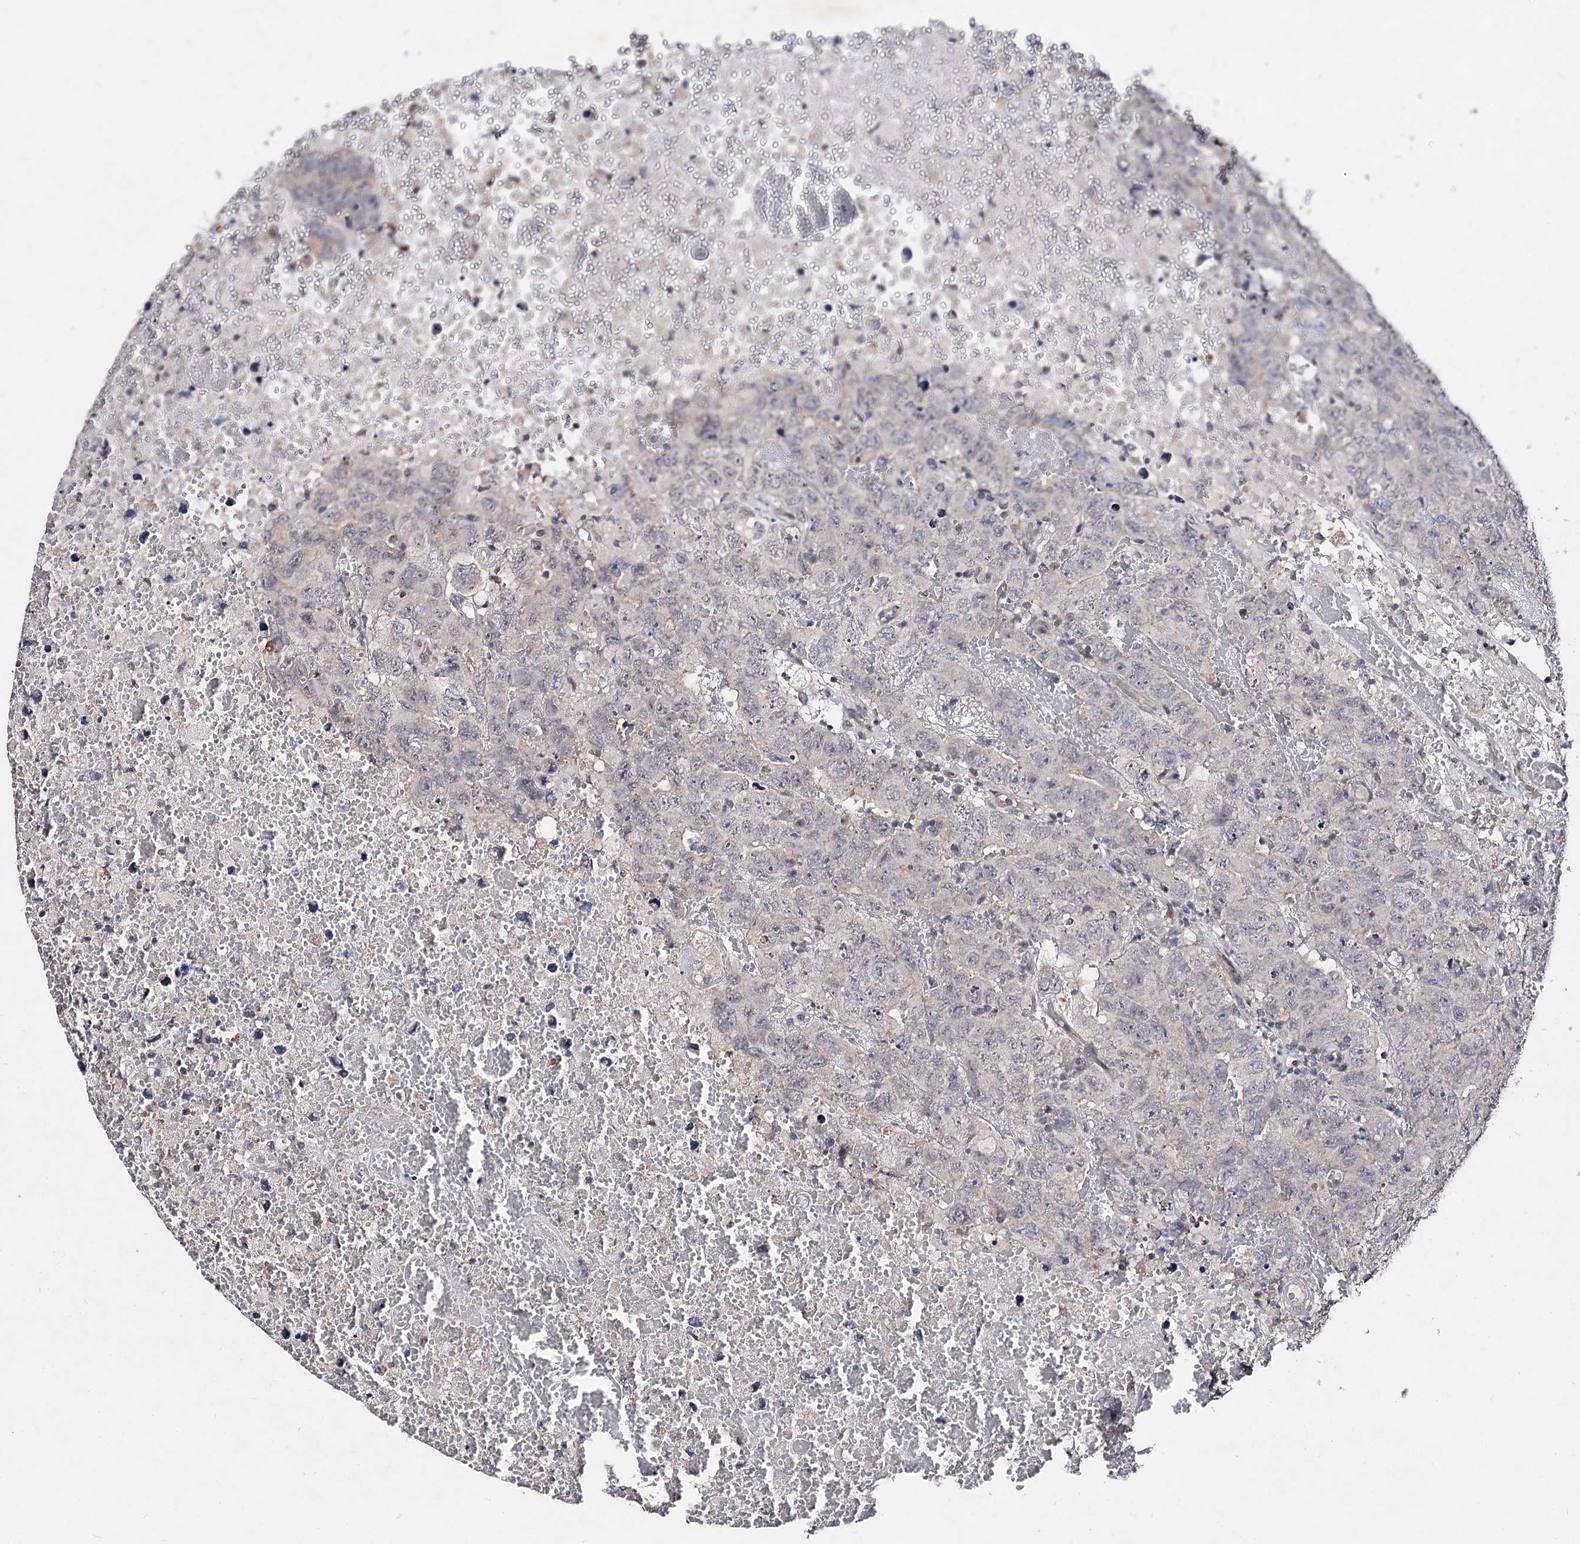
{"staining": {"intensity": "negative", "quantity": "none", "location": "none"}, "tissue": "testis cancer", "cell_type": "Tumor cells", "image_type": "cancer", "snomed": [{"axis": "morphology", "description": "Carcinoma, Embryonal, NOS"}, {"axis": "topography", "description": "Testis"}], "caption": "Tumor cells are negative for brown protein staining in testis embryonal carcinoma. (DAB (3,3'-diaminobenzidine) immunohistochemistry with hematoxylin counter stain).", "gene": "ACTR6", "patient": {"sex": "male", "age": 45}}